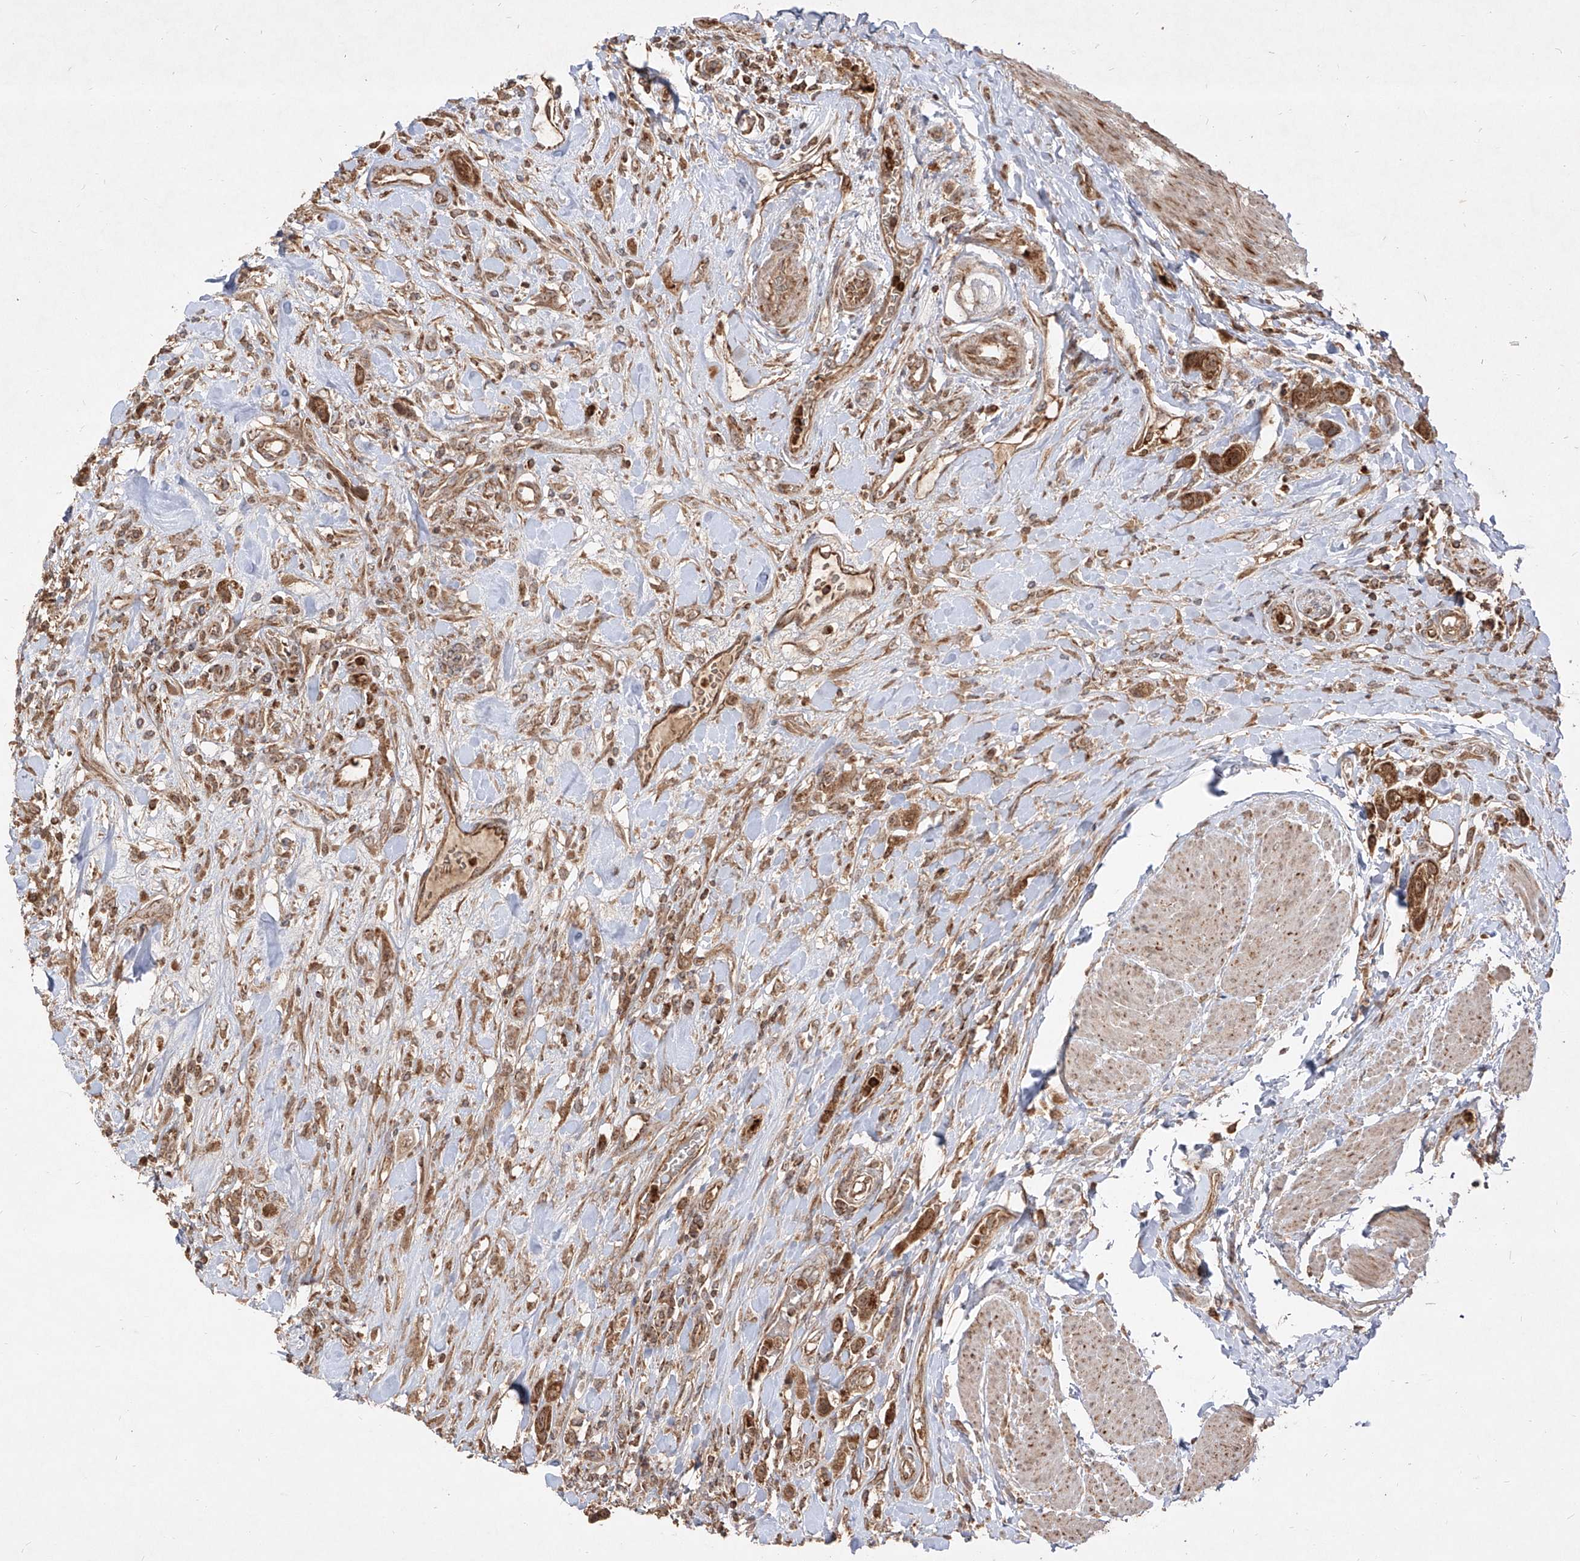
{"staining": {"intensity": "moderate", "quantity": ">75%", "location": "cytoplasmic/membranous"}, "tissue": "urothelial cancer", "cell_type": "Tumor cells", "image_type": "cancer", "snomed": [{"axis": "morphology", "description": "Urothelial carcinoma, High grade"}, {"axis": "topography", "description": "Urinary bladder"}], "caption": "Brown immunohistochemical staining in human high-grade urothelial carcinoma displays moderate cytoplasmic/membranous positivity in approximately >75% of tumor cells.", "gene": "AIM2", "patient": {"sex": "male", "age": 50}}